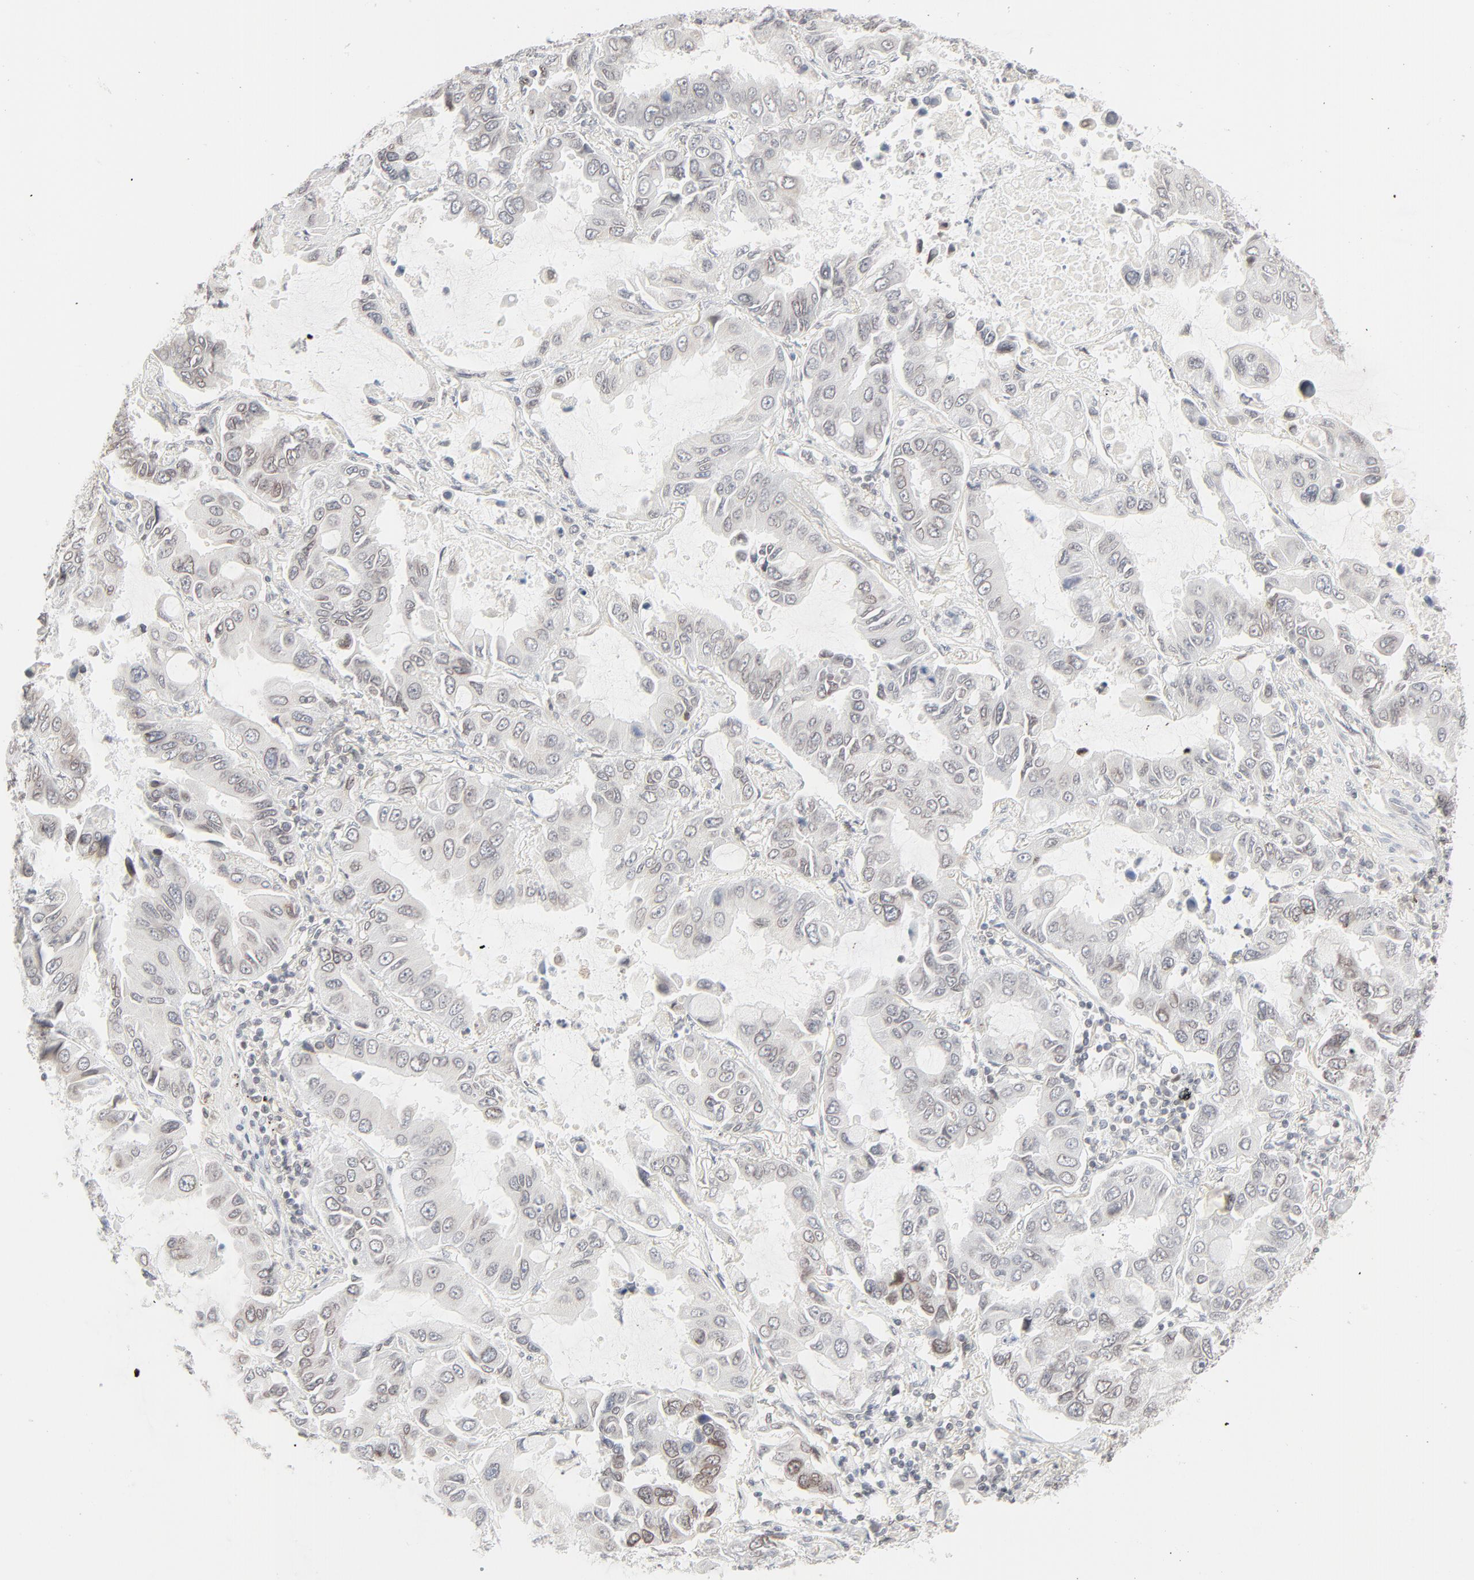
{"staining": {"intensity": "weak", "quantity": "<25%", "location": "cytoplasmic/membranous,nuclear"}, "tissue": "lung cancer", "cell_type": "Tumor cells", "image_type": "cancer", "snomed": [{"axis": "morphology", "description": "Adenocarcinoma, NOS"}, {"axis": "topography", "description": "Lung"}], "caption": "The IHC image has no significant positivity in tumor cells of lung adenocarcinoma tissue.", "gene": "MAD1L1", "patient": {"sex": "male", "age": 64}}